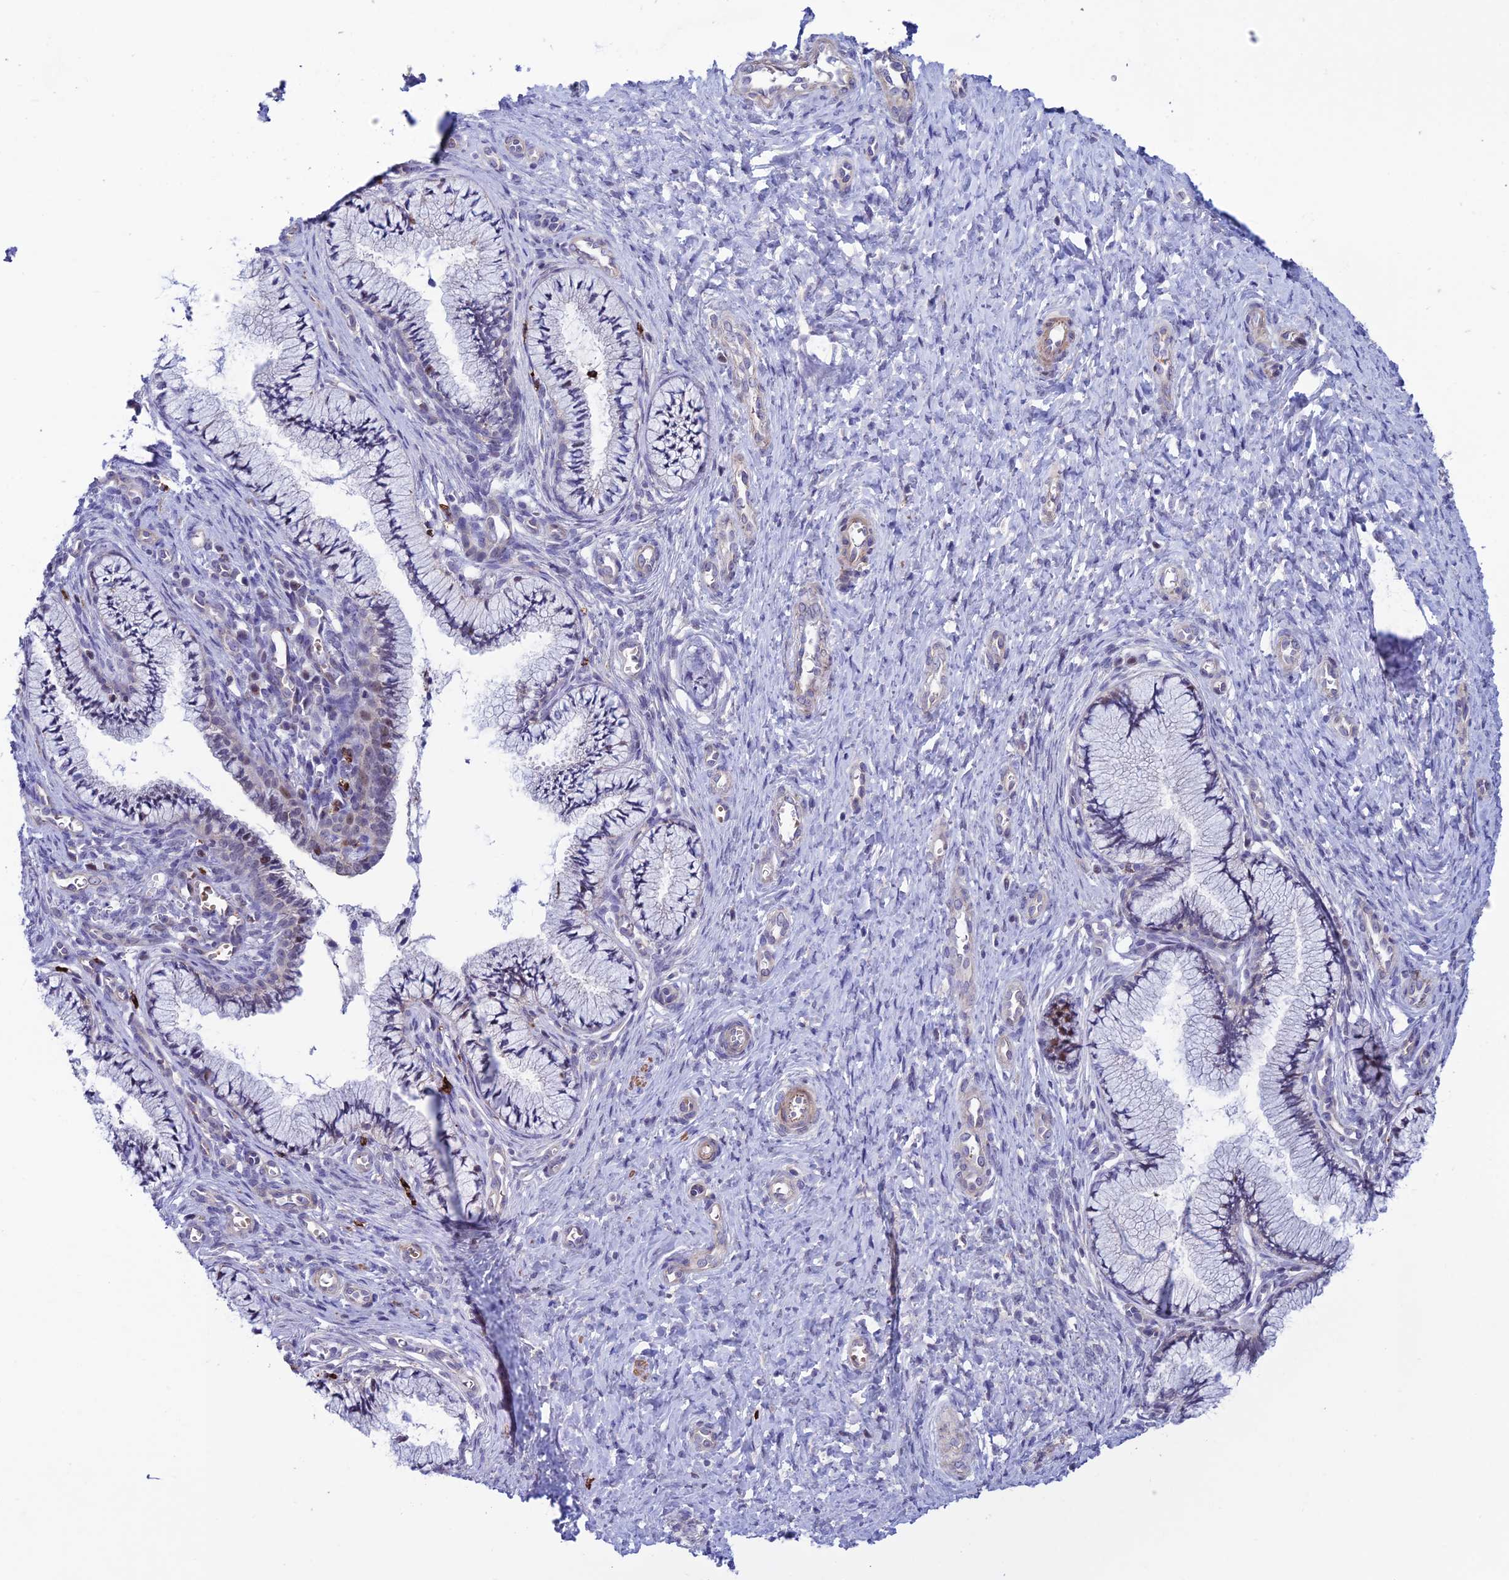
{"staining": {"intensity": "weak", "quantity": "<25%", "location": "nuclear"}, "tissue": "cervix", "cell_type": "Glandular cells", "image_type": "normal", "snomed": [{"axis": "morphology", "description": "Normal tissue, NOS"}, {"axis": "topography", "description": "Cervix"}], "caption": "This is an immunohistochemistry image of normal cervix. There is no expression in glandular cells.", "gene": "COL6A6", "patient": {"sex": "female", "age": 36}}